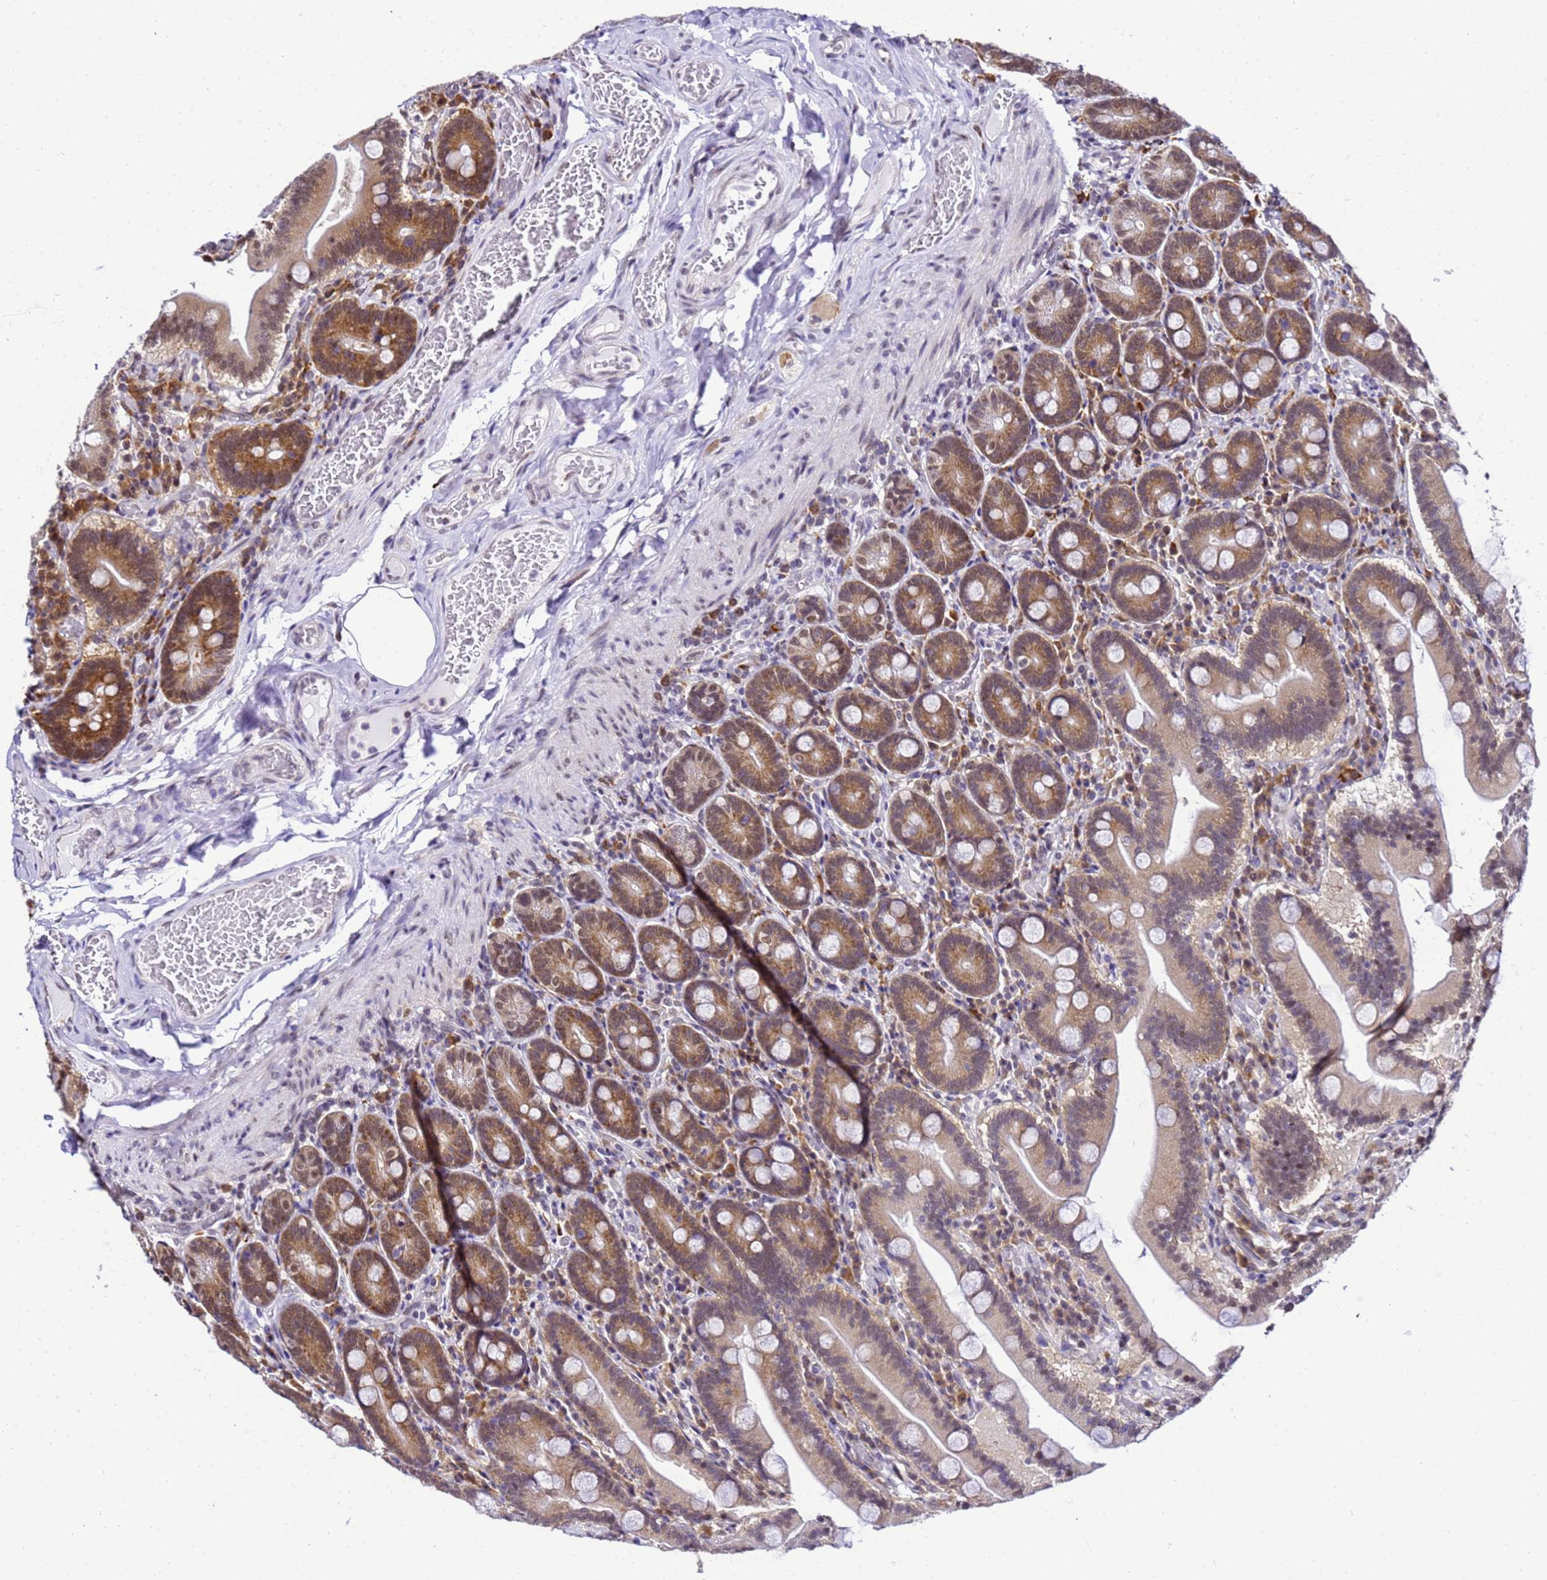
{"staining": {"intensity": "moderate", "quantity": ">75%", "location": "cytoplasmic/membranous,nuclear"}, "tissue": "duodenum", "cell_type": "Glandular cells", "image_type": "normal", "snomed": [{"axis": "morphology", "description": "Normal tissue, NOS"}, {"axis": "topography", "description": "Duodenum"}], "caption": "Glandular cells show medium levels of moderate cytoplasmic/membranous,nuclear staining in about >75% of cells in benign duodenum. (DAB (3,3'-diaminobenzidine) = brown stain, brightfield microscopy at high magnification).", "gene": "SMN1", "patient": {"sex": "female", "age": 62}}